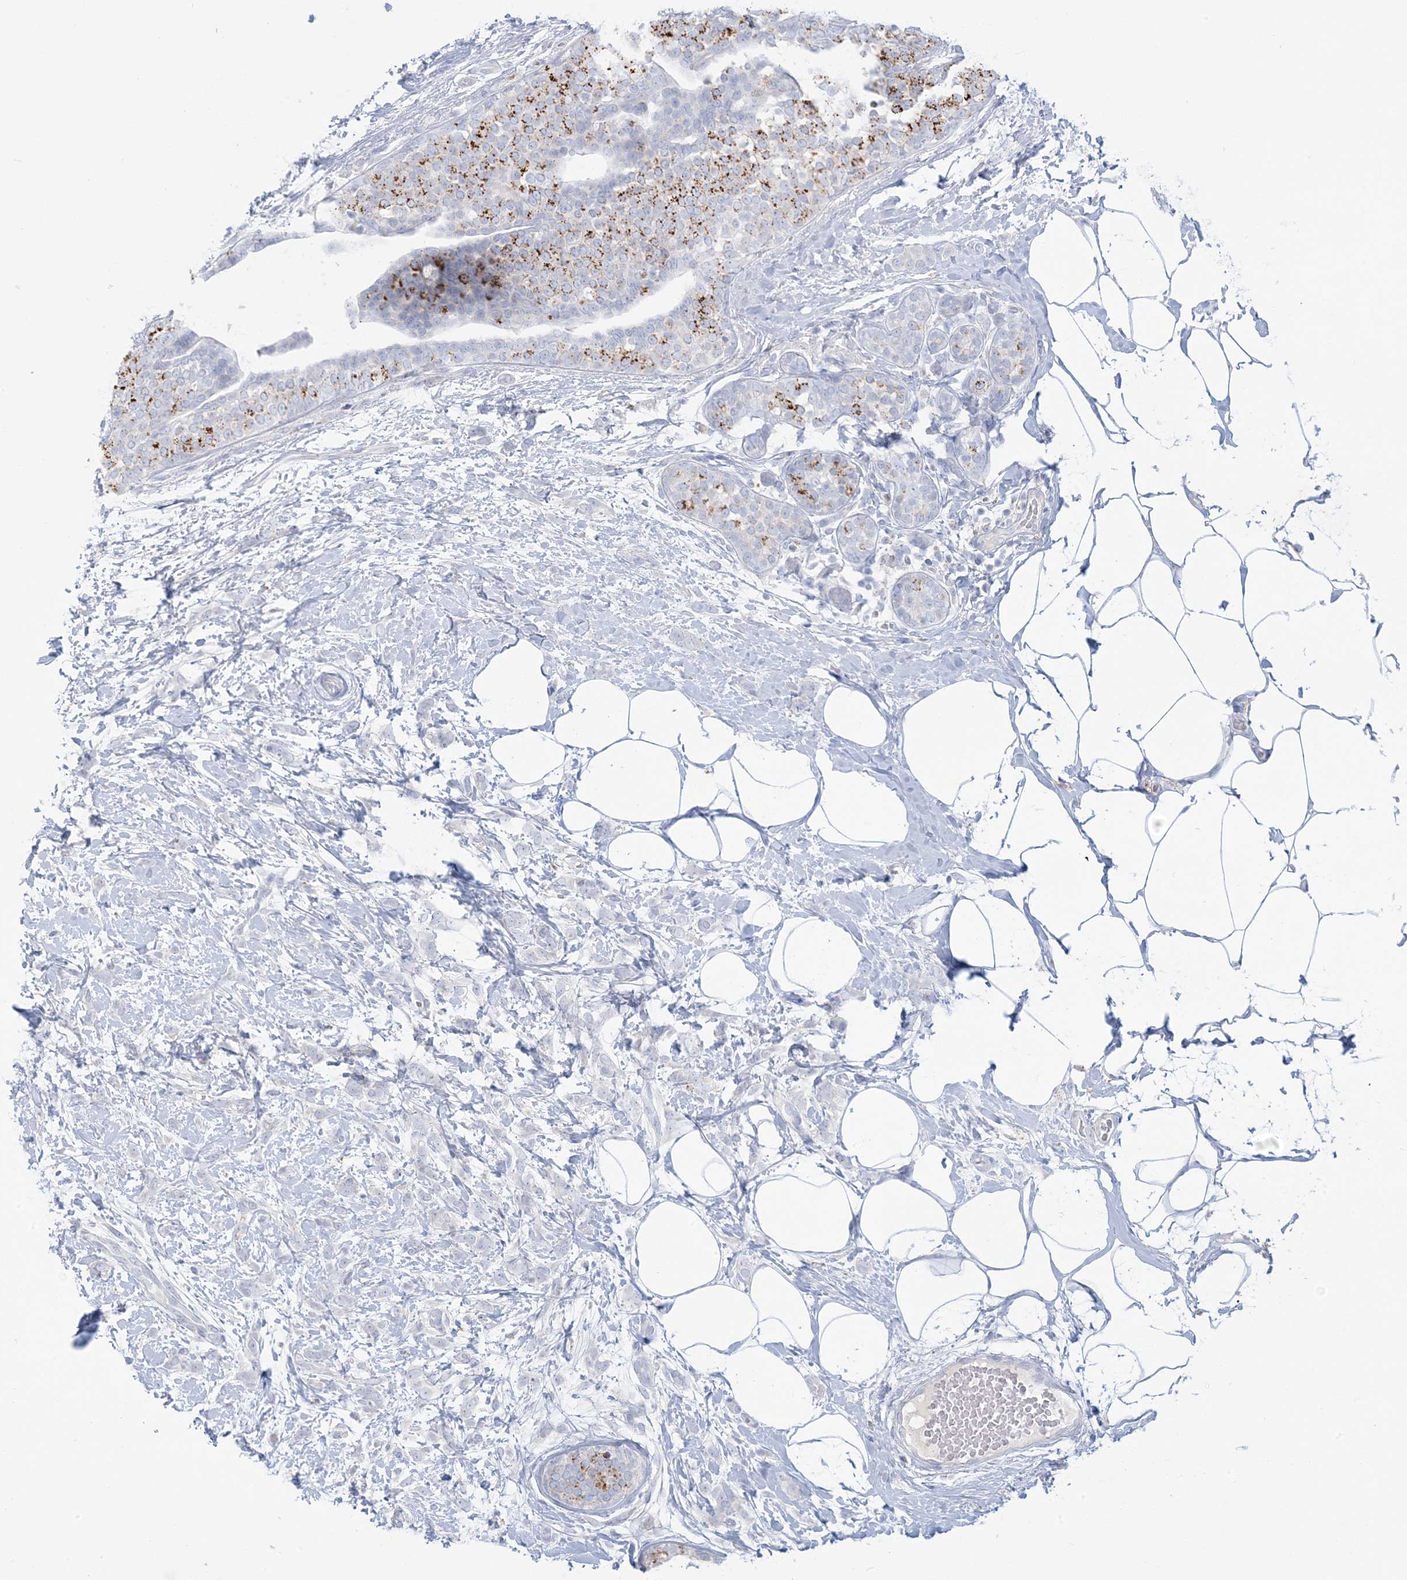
{"staining": {"intensity": "negative", "quantity": "none", "location": "none"}, "tissue": "breast cancer", "cell_type": "Tumor cells", "image_type": "cancer", "snomed": [{"axis": "morphology", "description": "Lobular carcinoma, in situ"}, {"axis": "morphology", "description": "Lobular carcinoma"}, {"axis": "topography", "description": "Breast"}], "caption": "The photomicrograph exhibits no significant positivity in tumor cells of lobular carcinoma in situ (breast). The staining is performed using DAB (3,3'-diaminobenzidine) brown chromogen with nuclei counter-stained in using hematoxylin.", "gene": "KCTD6", "patient": {"sex": "female", "age": 41}}